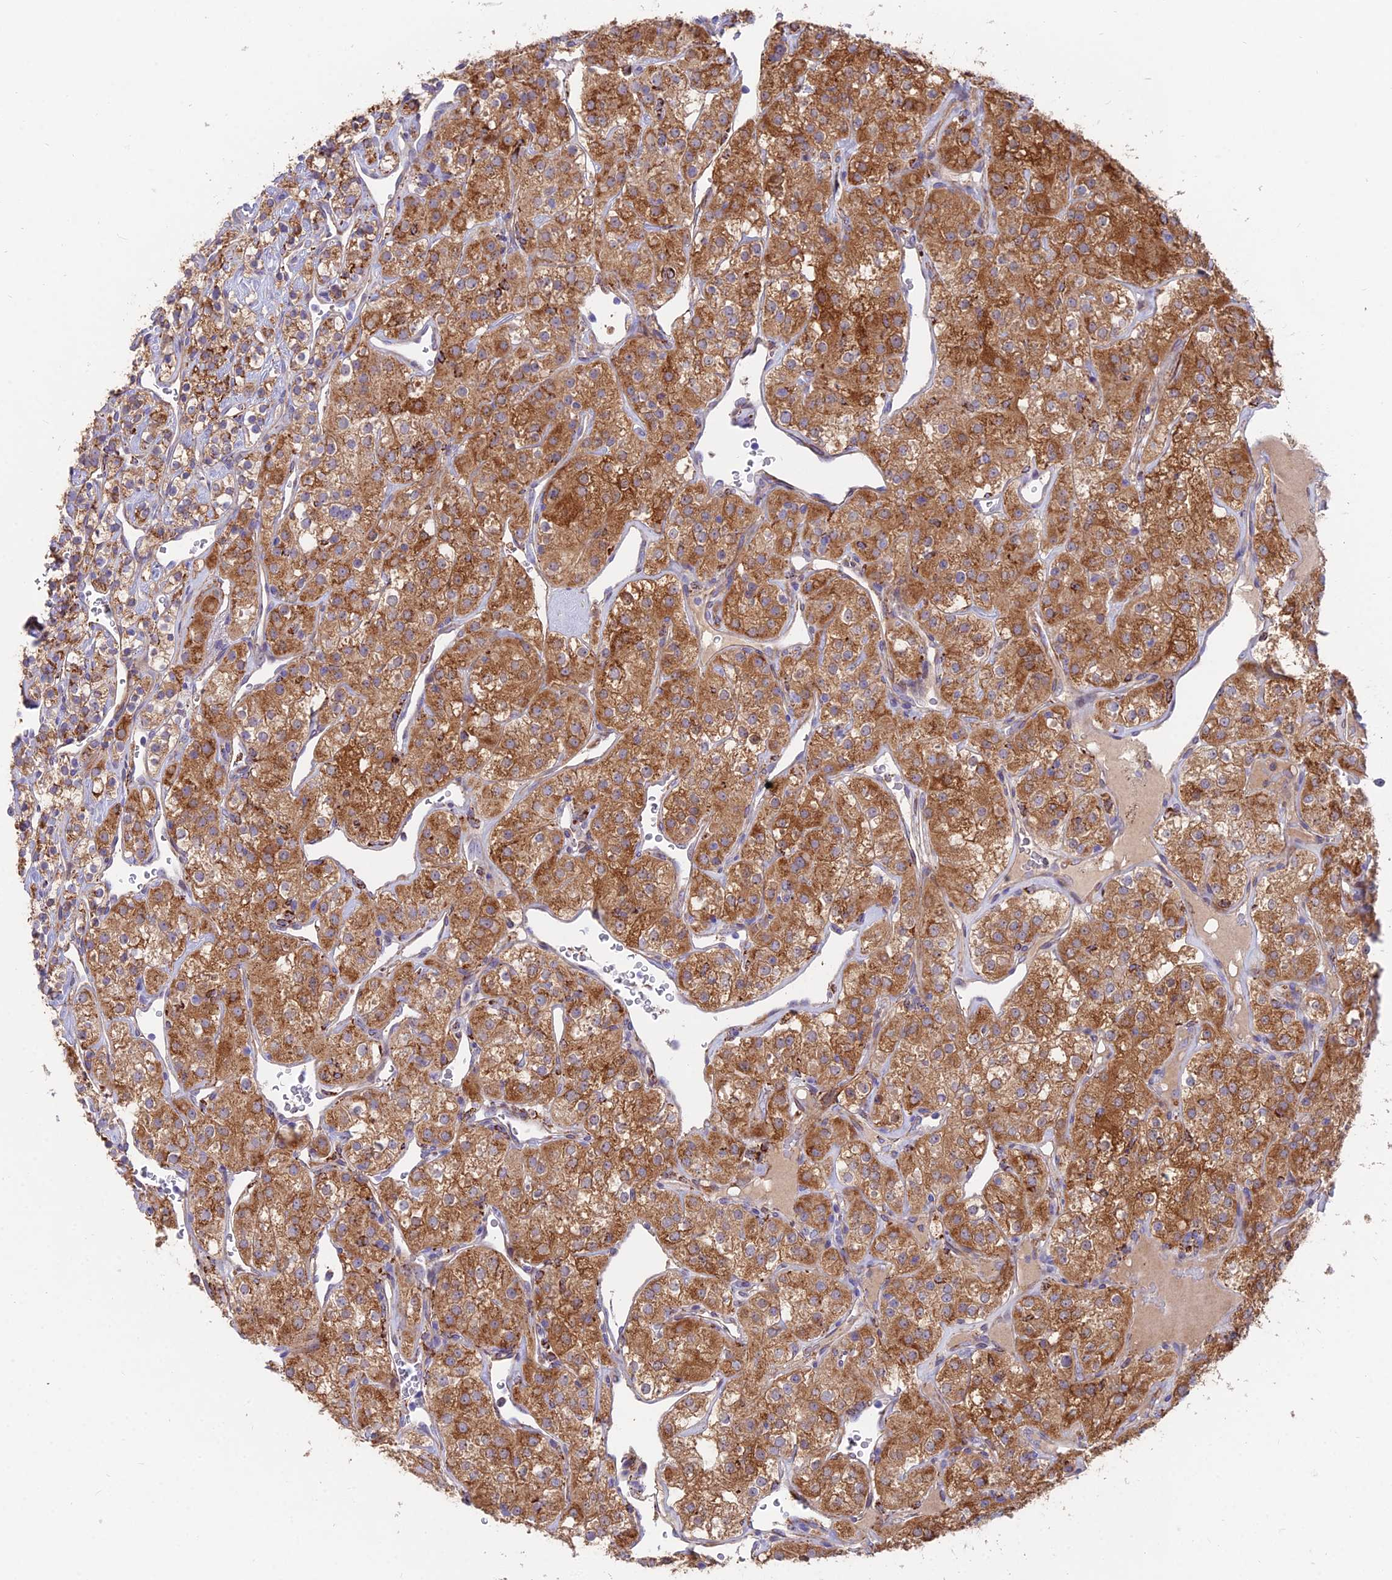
{"staining": {"intensity": "strong", "quantity": ">75%", "location": "cytoplasmic/membranous"}, "tissue": "renal cancer", "cell_type": "Tumor cells", "image_type": "cancer", "snomed": [{"axis": "morphology", "description": "Adenocarcinoma, NOS"}, {"axis": "topography", "description": "Kidney"}], "caption": "Immunohistochemical staining of human renal cancer (adenocarcinoma) reveals high levels of strong cytoplasmic/membranous staining in approximately >75% of tumor cells.", "gene": "TIGD6", "patient": {"sex": "male", "age": 77}}